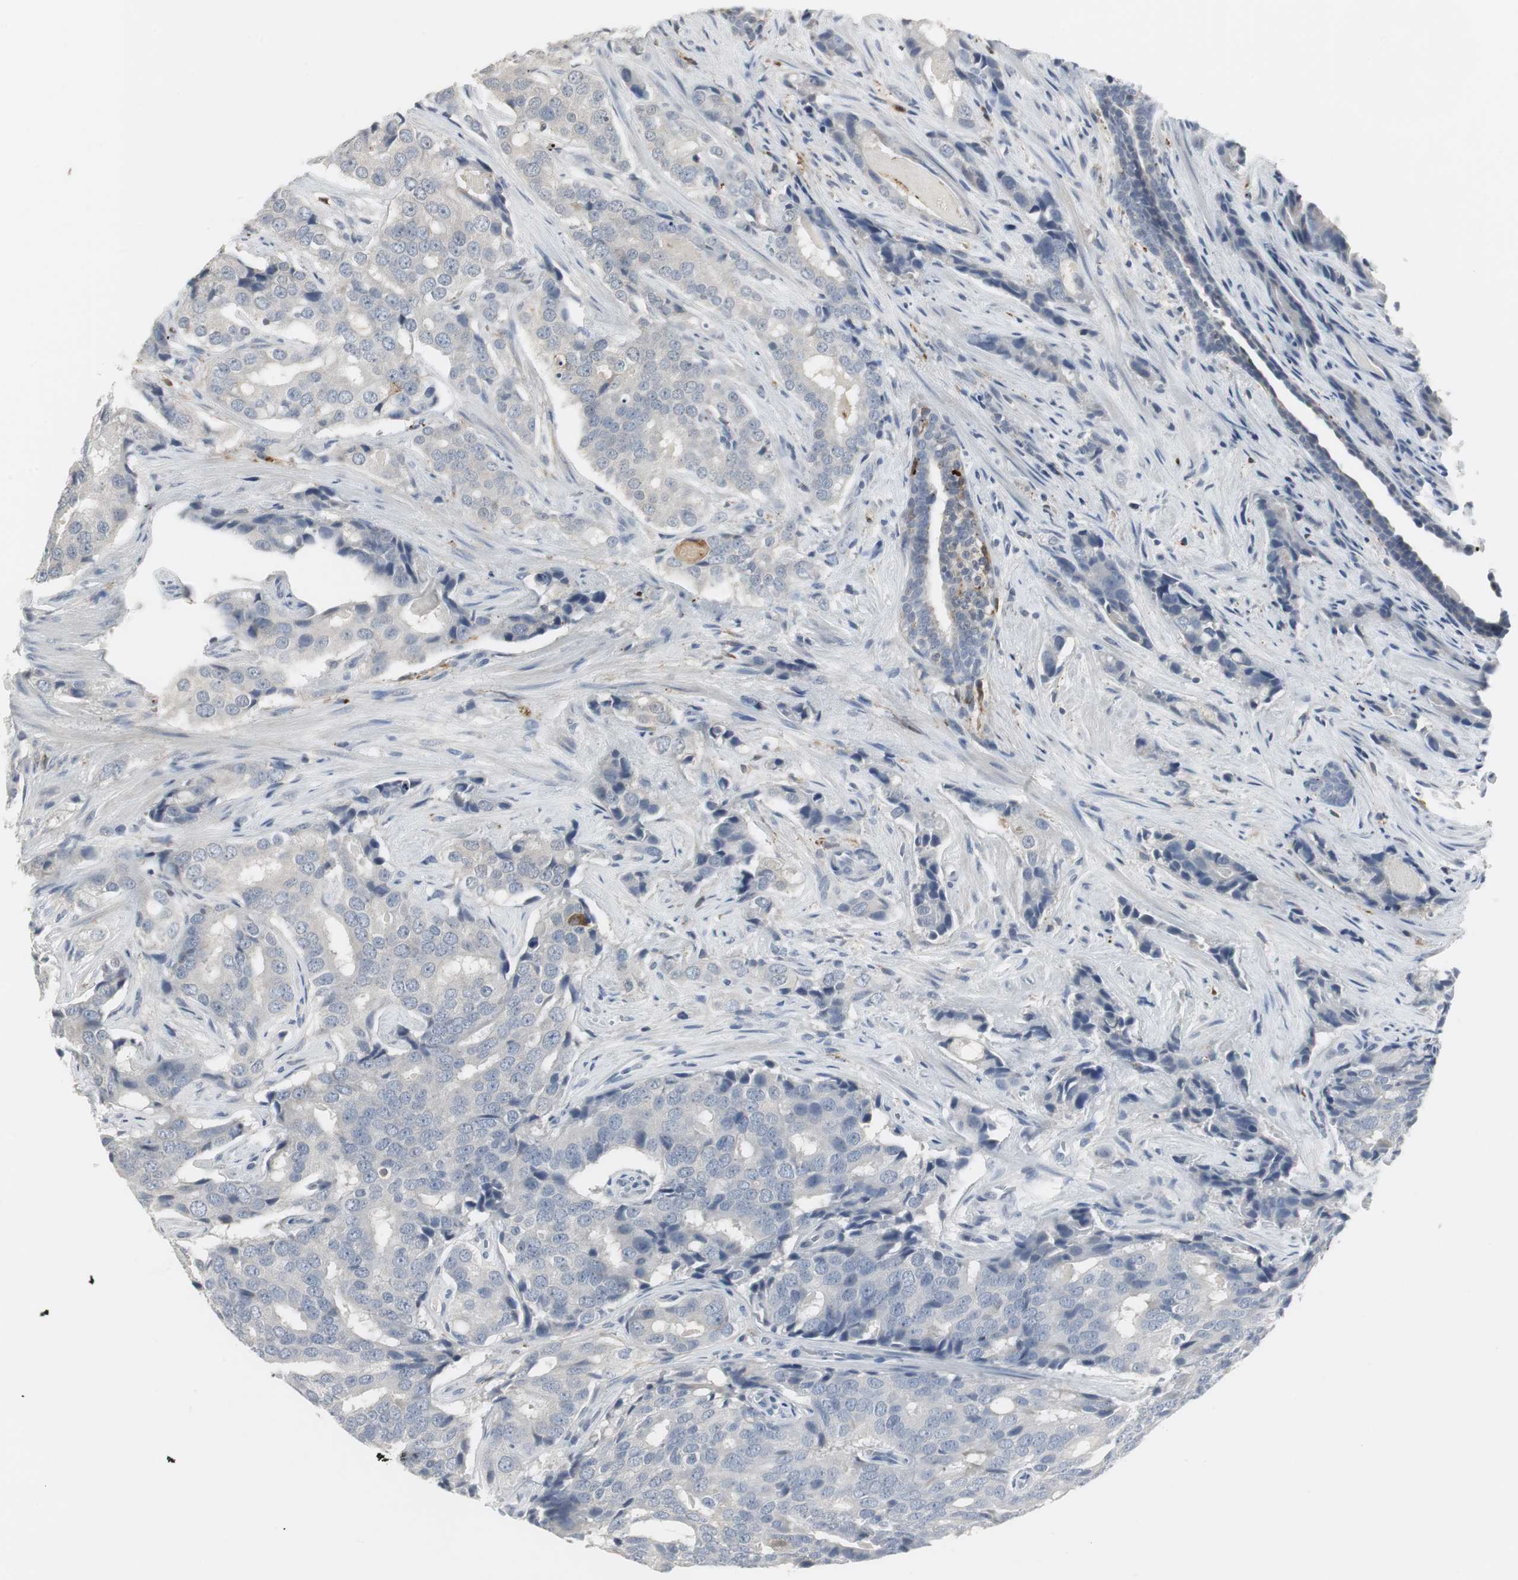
{"staining": {"intensity": "negative", "quantity": "none", "location": "none"}, "tissue": "prostate cancer", "cell_type": "Tumor cells", "image_type": "cancer", "snomed": [{"axis": "morphology", "description": "Adenocarcinoma, High grade"}, {"axis": "topography", "description": "Prostate"}], "caption": "Immunohistochemical staining of adenocarcinoma (high-grade) (prostate) exhibits no significant expression in tumor cells.", "gene": "PI15", "patient": {"sex": "male", "age": 58}}